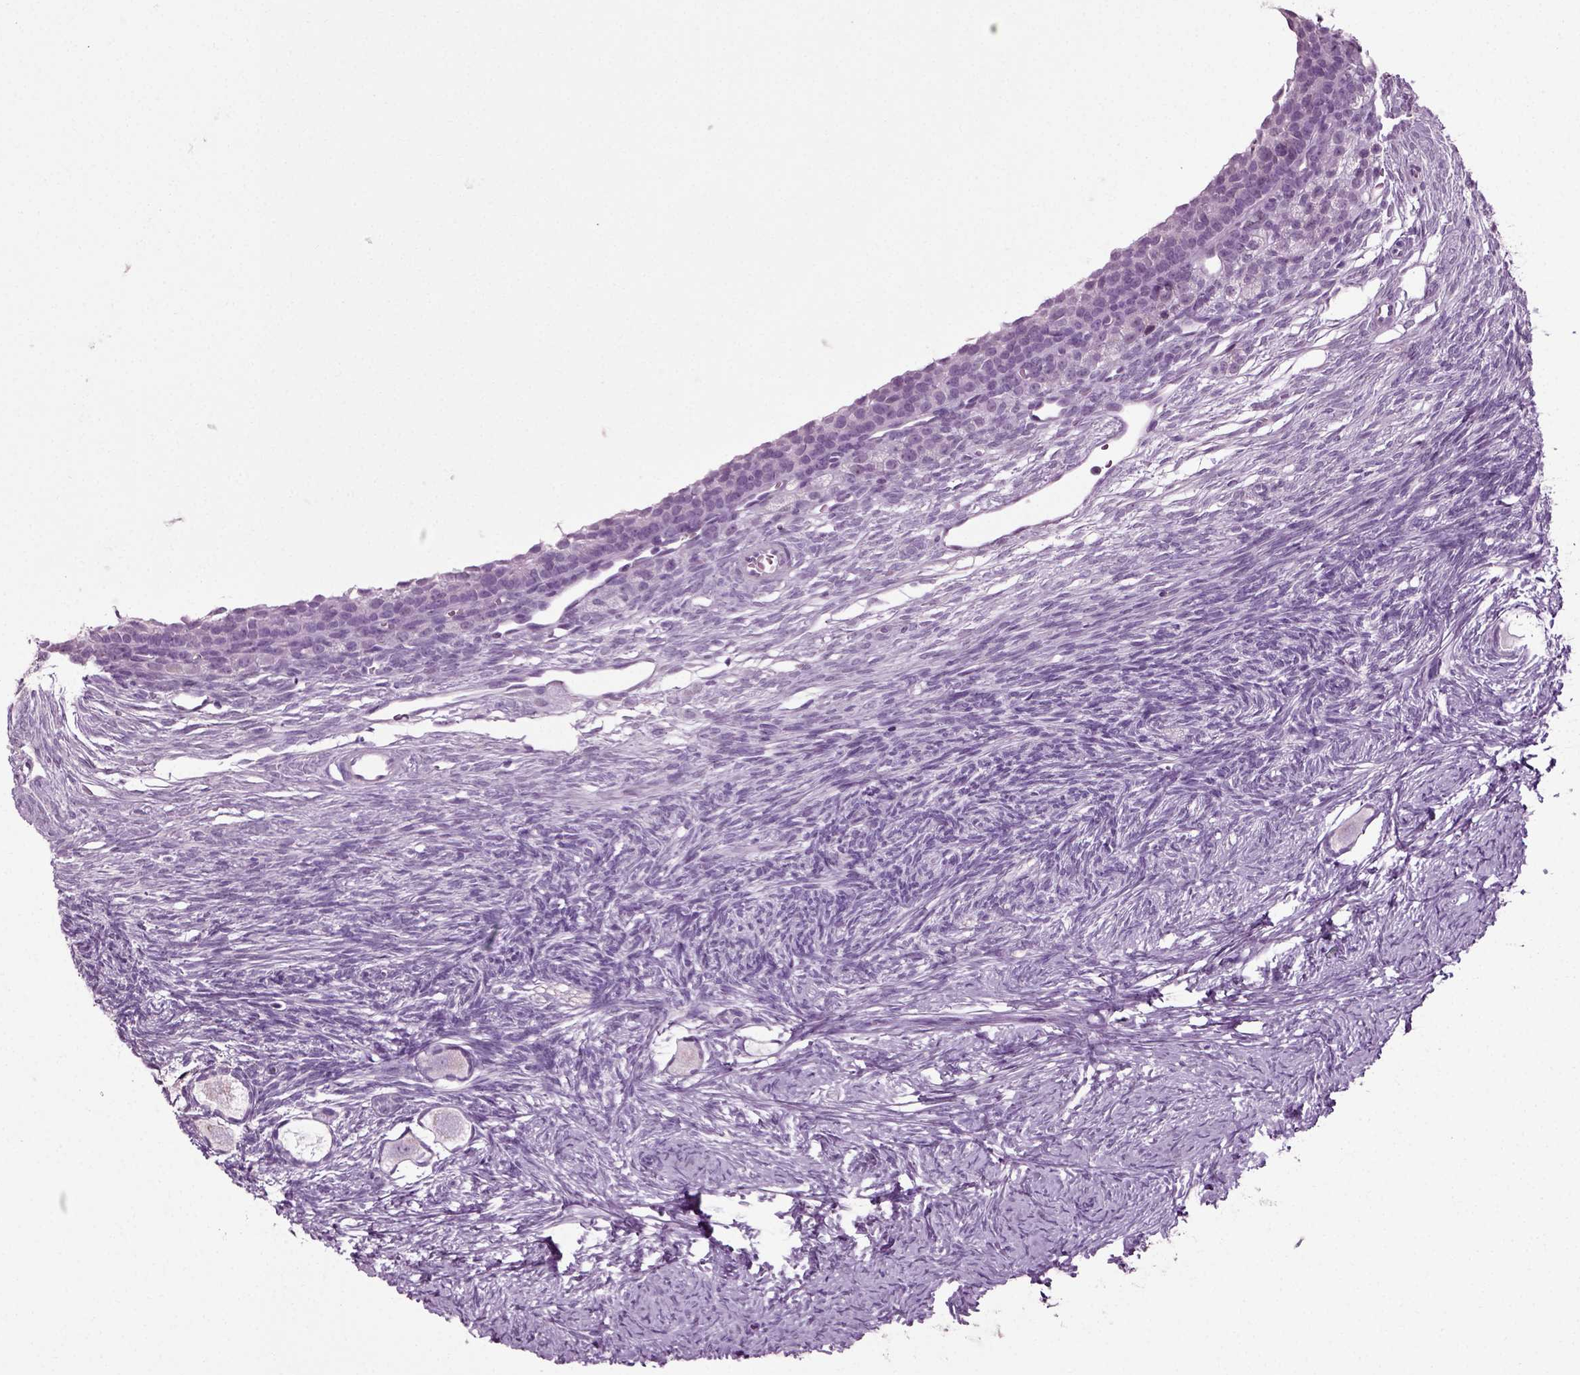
{"staining": {"intensity": "negative", "quantity": "none", "location": "none"}, "tissue": "ovary", "cell_type": "Follicle cells", "image_type": "normal", "snomed": [{"axis": "morphology", "description": "Normal tissue, NOS"}, {"axis": "topography", "description": "Ovary"}], "caption": "Follicle cells show no significant positivity in normal ovary. (Brightfield microscopy of DAB immunohistochemistry (IHC) at high magnification).", "gene": "SLC26A8", "patient": {"sex": "female", "age": 27}}